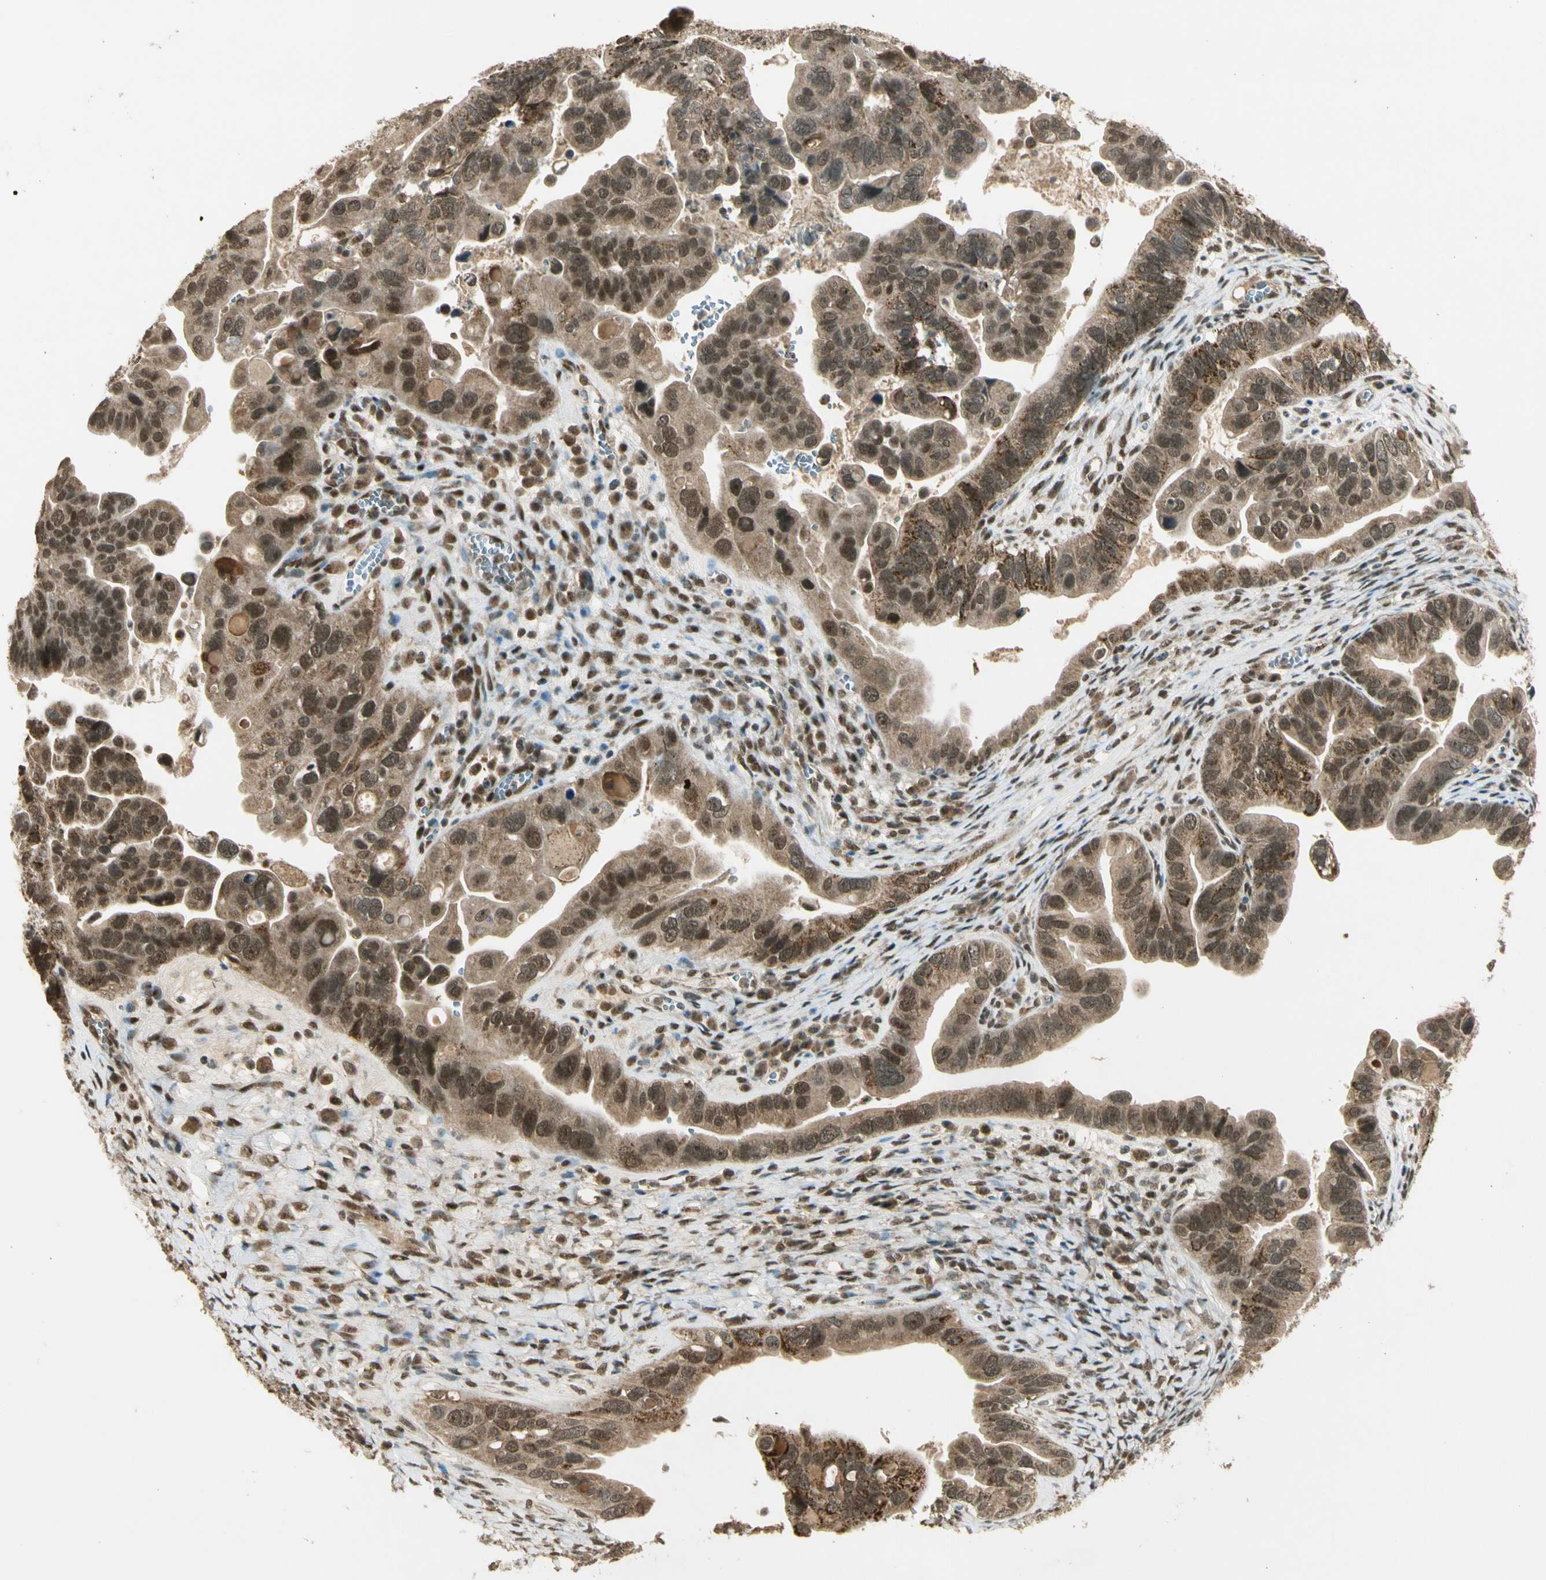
{"staining": {"intensity": "strong", "quantity": ">75%", "location": "cytoplasmic/membranous,nuclear"}, "tissue": "ovarian cancer", "cell_type": "Tumor cells", "image_type": "cancer", "snomed": [{"axis": "morphology", "description": "Cystadenocarcinoma, serous, NOS"}, {"axis": "topography", "description": "Ovary"}], "caption": "This is a micrograph of immunohistochemistry staining of ovarian serous cystadenocarcinoma, which shows strong staining in the cytoplasmic/membranous and nuclear of tumor cells.", "gene": "ZNF135", "patient": {"sex": "female", "age": 56}}